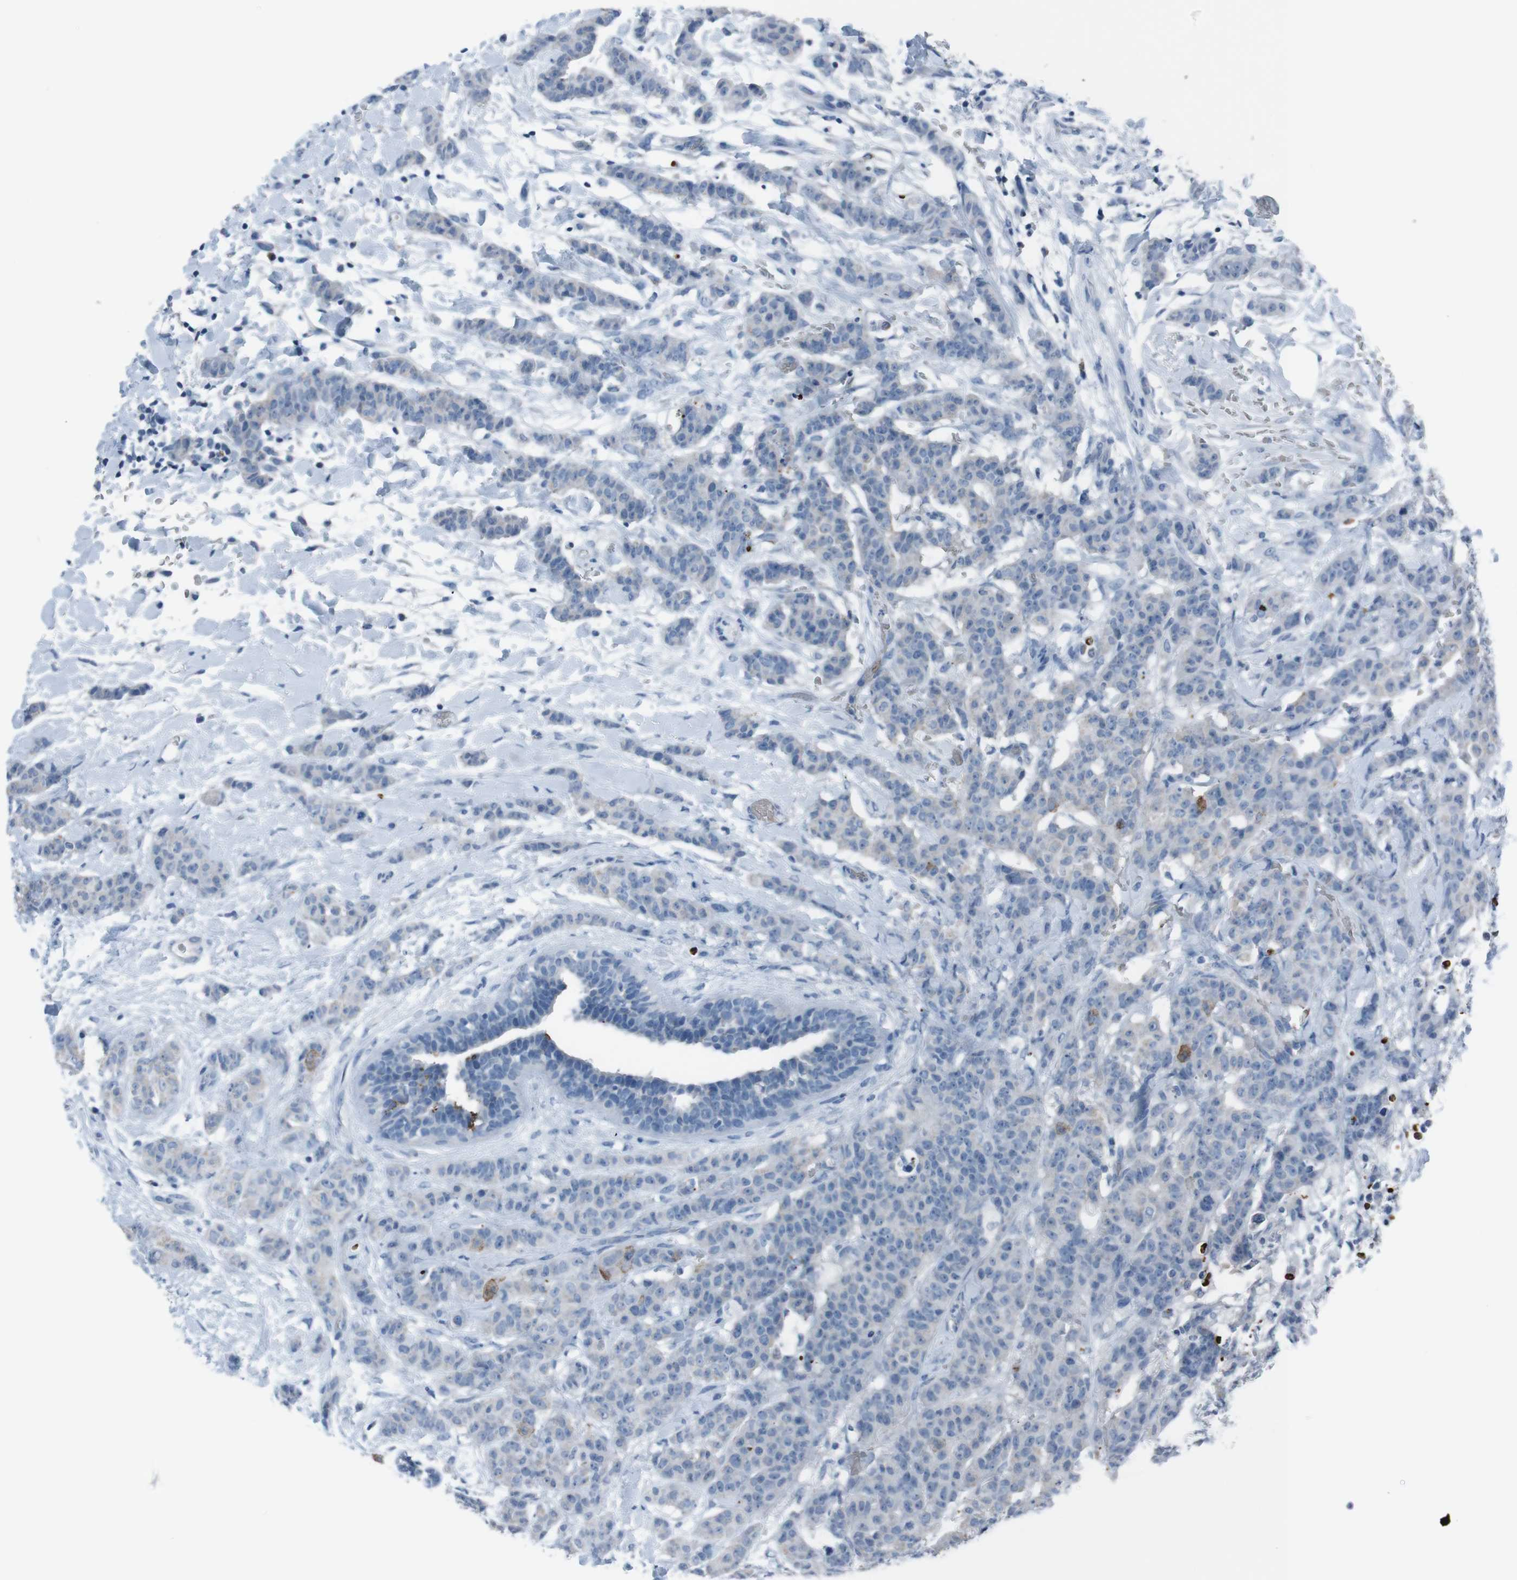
{"staining": {"intensity": "negative", "quantity": "none", "location": "none"}, "tissue": "breast cancer", "cell_type": "Tumor cells", "image_type": "cancer", "snomed": [{"axis": "morphology", "description": "Normal tissue, NOS"}, {"axis": "morphology", "description": "Duct carcinoma"}, {"axis": "topography", "description": "Breast"}], "caption": "Tumor cells show no significant positivity in infiltrating ductal carcinoma (breast).", "gene": "ST6GAL1", "patient": {"sex": "female", "age": 40}}